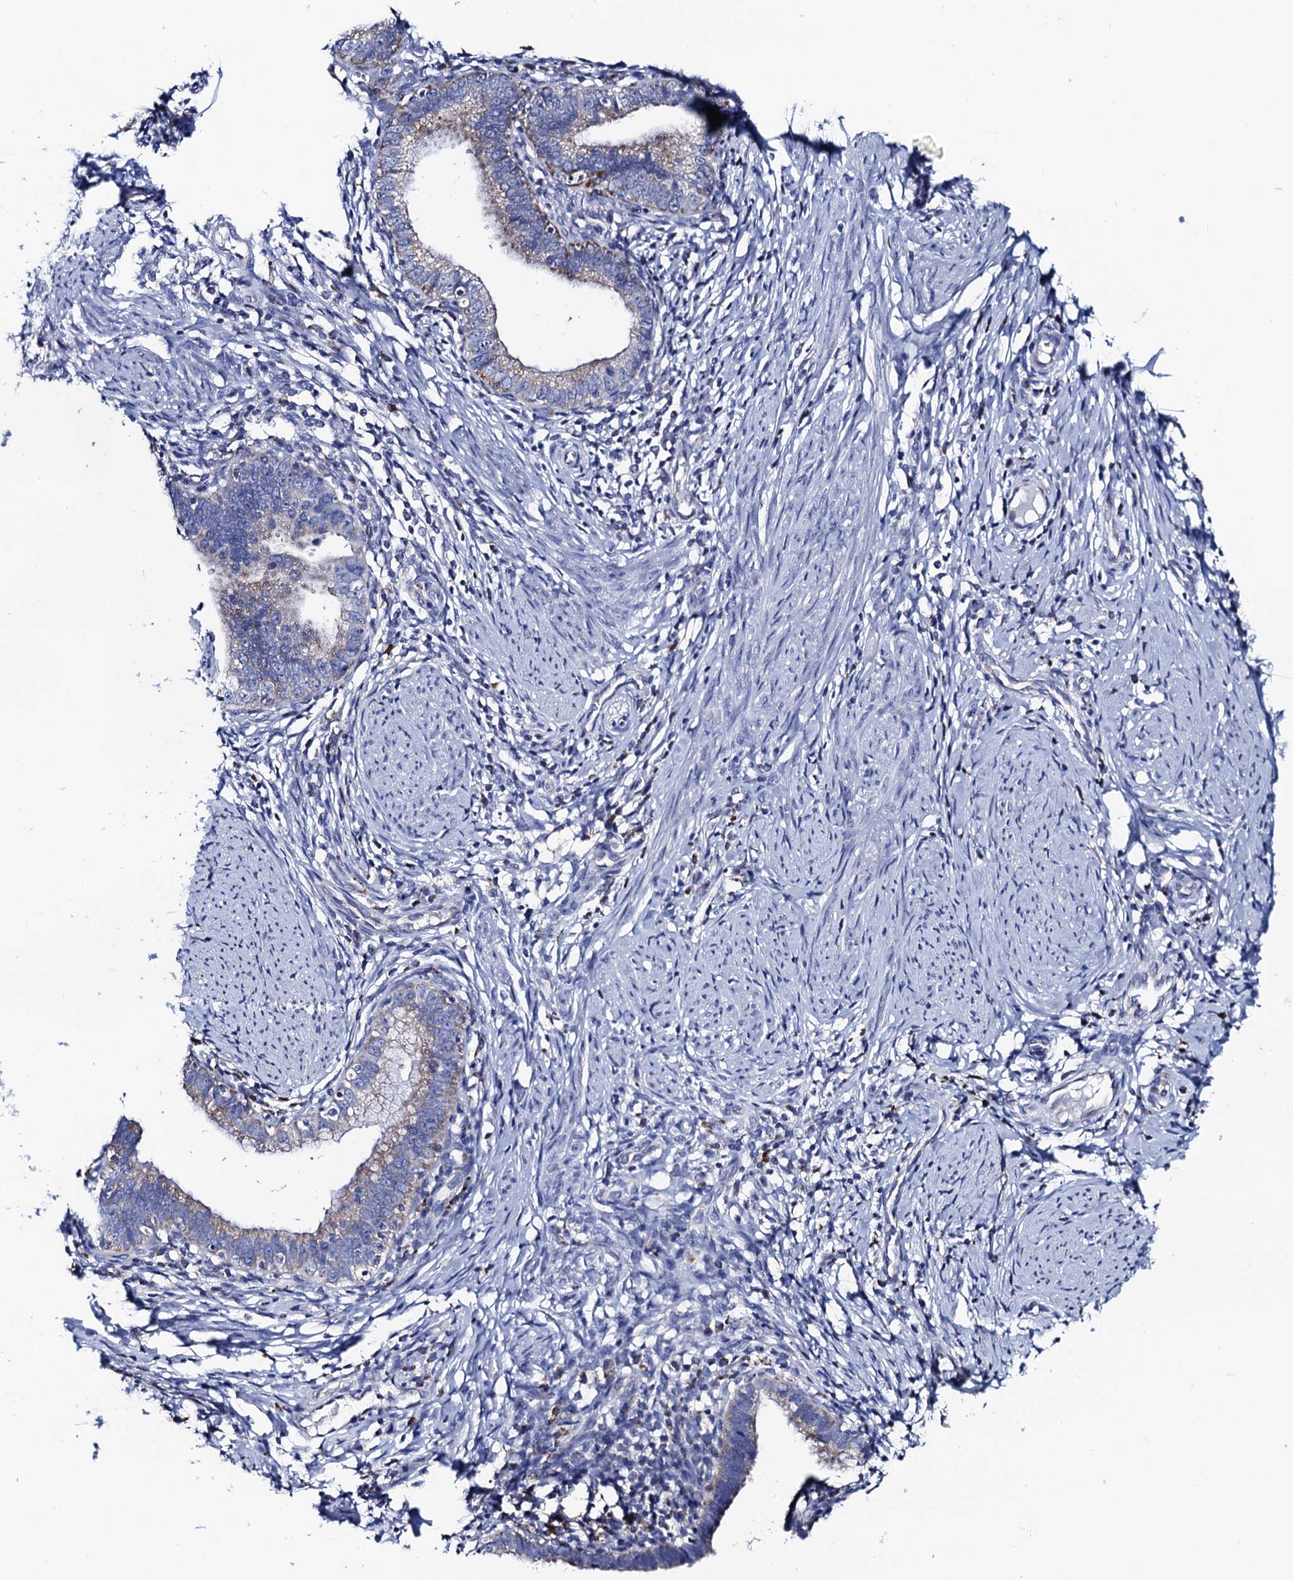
{"staining": {"intensity": "weak", "quantity": "<25%", "location": "cytoplasmic/membranous"}, "tissue": "cervical cancer", "cell_type": "Tumor cells", "image_type": "cancer", "snomed": [{"axis": "morphology", "description": "Adenocarcinoma, NOS"}, {"axis": "topography", "description": "Cervix"}], "caption": "Tumor cells are negative for brown protein staining in cervical adenocarcinoma. Brightfield microscopy of immunohistochemistry stained with DAB (brown) and hematoxylin (blue), captured at high magnification.", "gene": "ACADSB", "patient": {"sex": "female", "age": 36}}